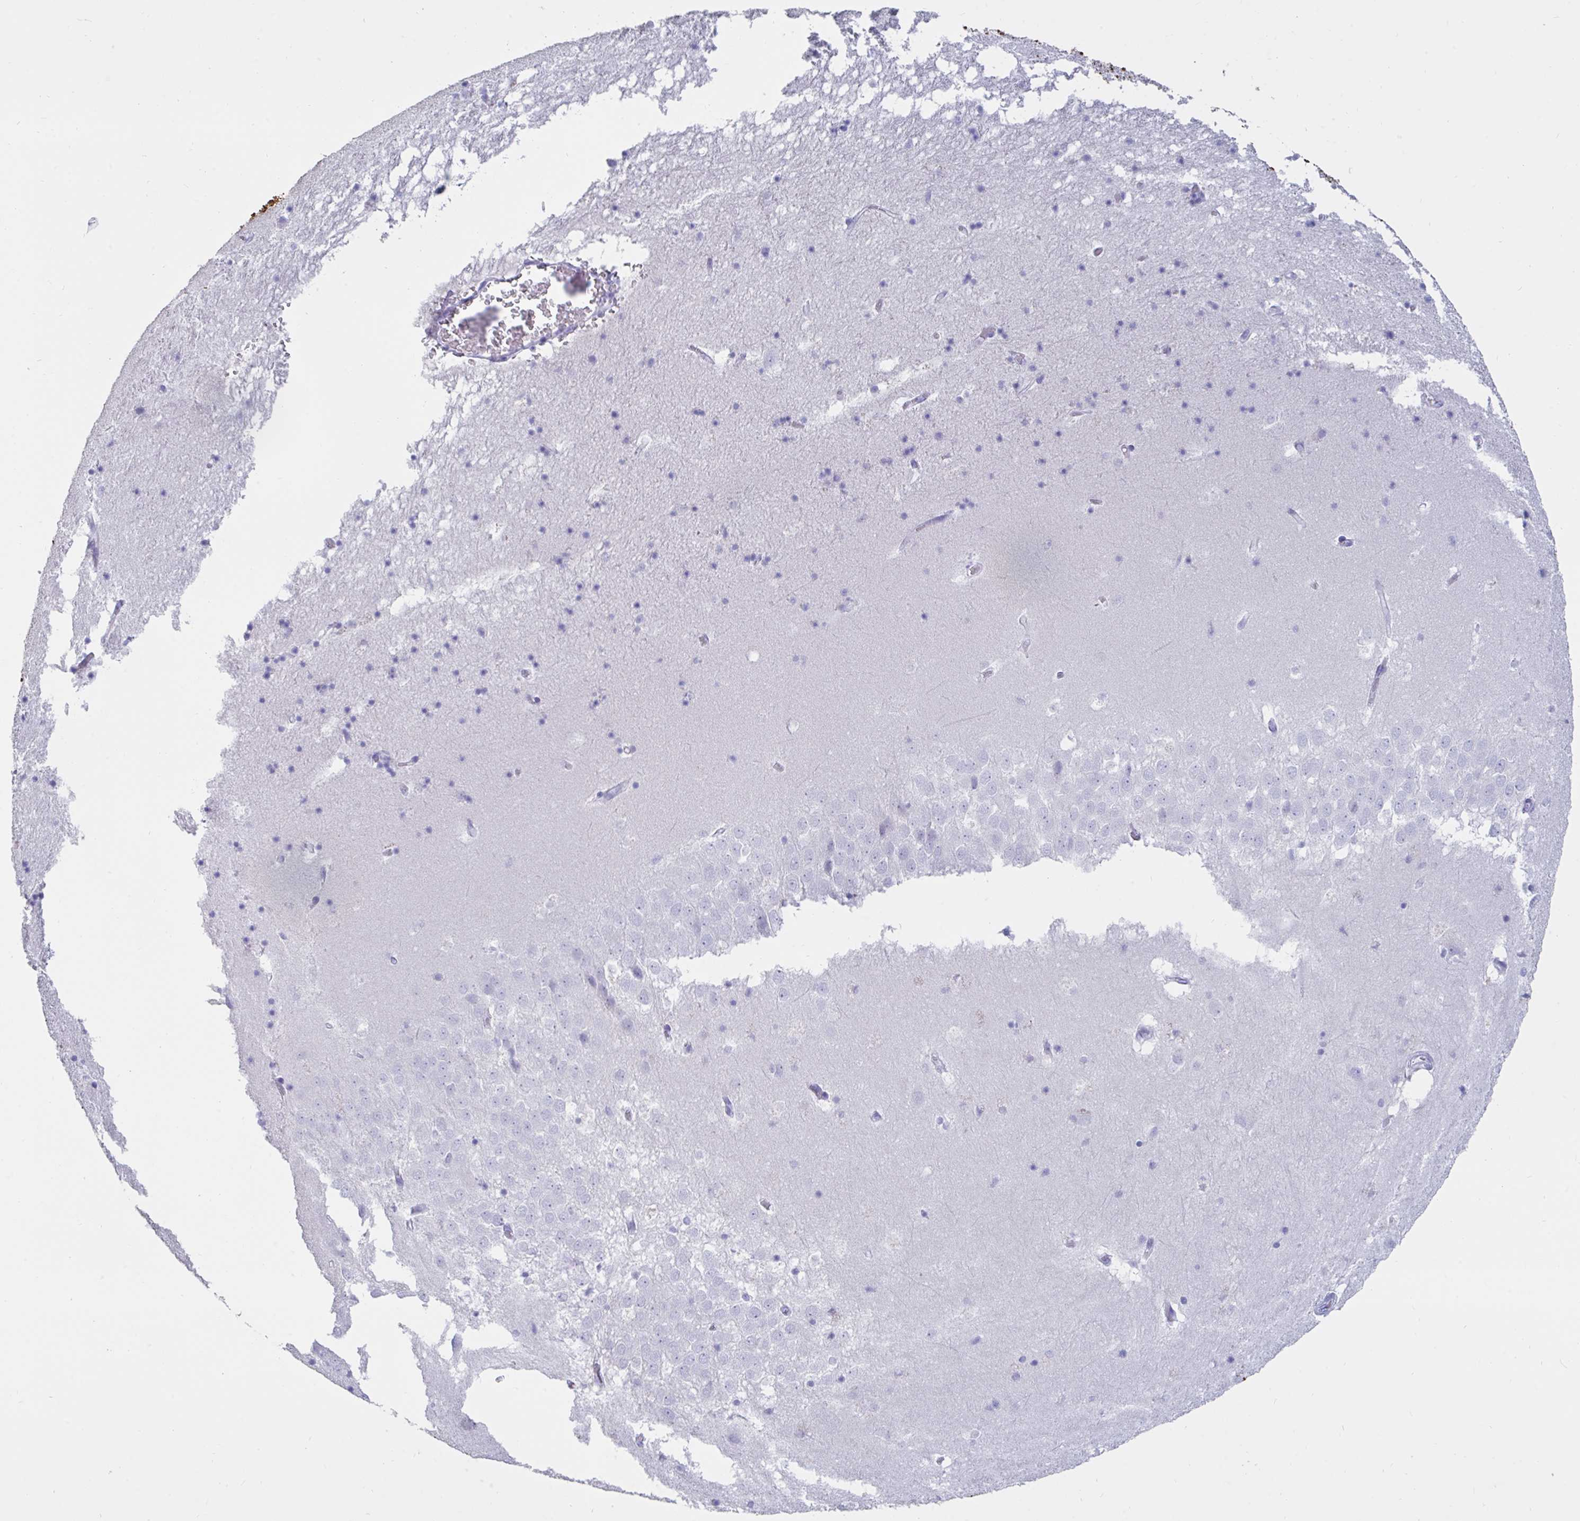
{"staining": {"intensity": "negative", "quantity": "none", "location": "none"}, "tissue": "hippocampus", "cell_type": "Glial cells", "image_type": "normal", "snomed": [{"axis": "morphology", "description": "Normal tissue, NOS"}, {"axis": "topography", "description": "Hippocampus"}], "caption": "This is an IHC photomicrograph of unremarkable human hippocampus. There is no expression in glial cells.", "gene": "TNNC1", "patient": {"sex": "male", "age": 58}}